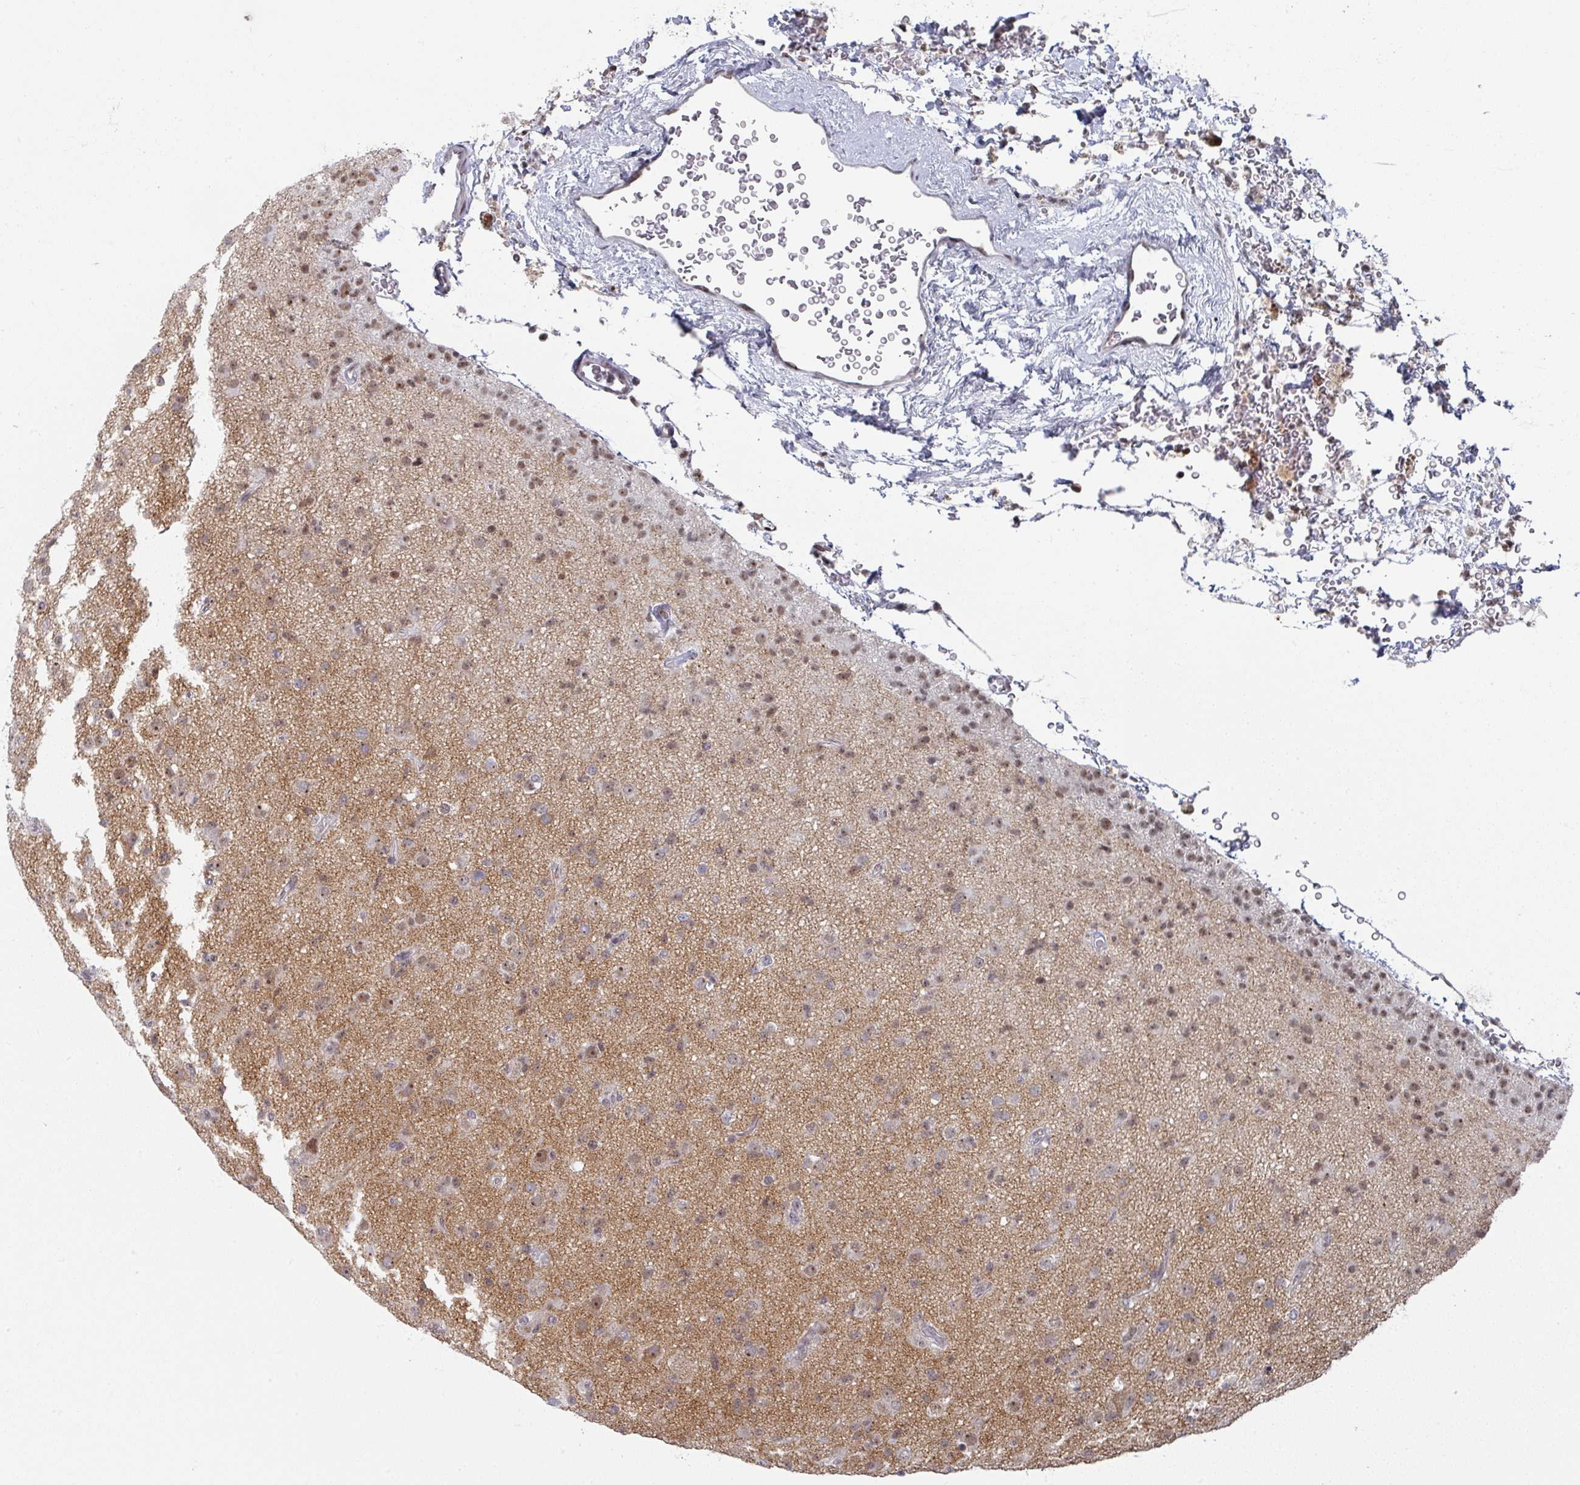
{"staining": {"intensity": "moderate", "quantity": "25%-75%", "location": "nuclear"}, "tissue": "glioma", "cell_type": "Tumor cells", "image_type": "cancer", "snomed": [{"axis": "morphology", "description": "Glioma, malignant, Low grade"}, {"axis": "topography", "description": "Brain"}], "caption": "Malignant glioma (low-grade) stained with a brown dye reveals moderate nuclear positive positivity in about 25%-75% of tumor cells.", "gene": "ZNF654", "patient": {"sex": "male", "age": 65}}